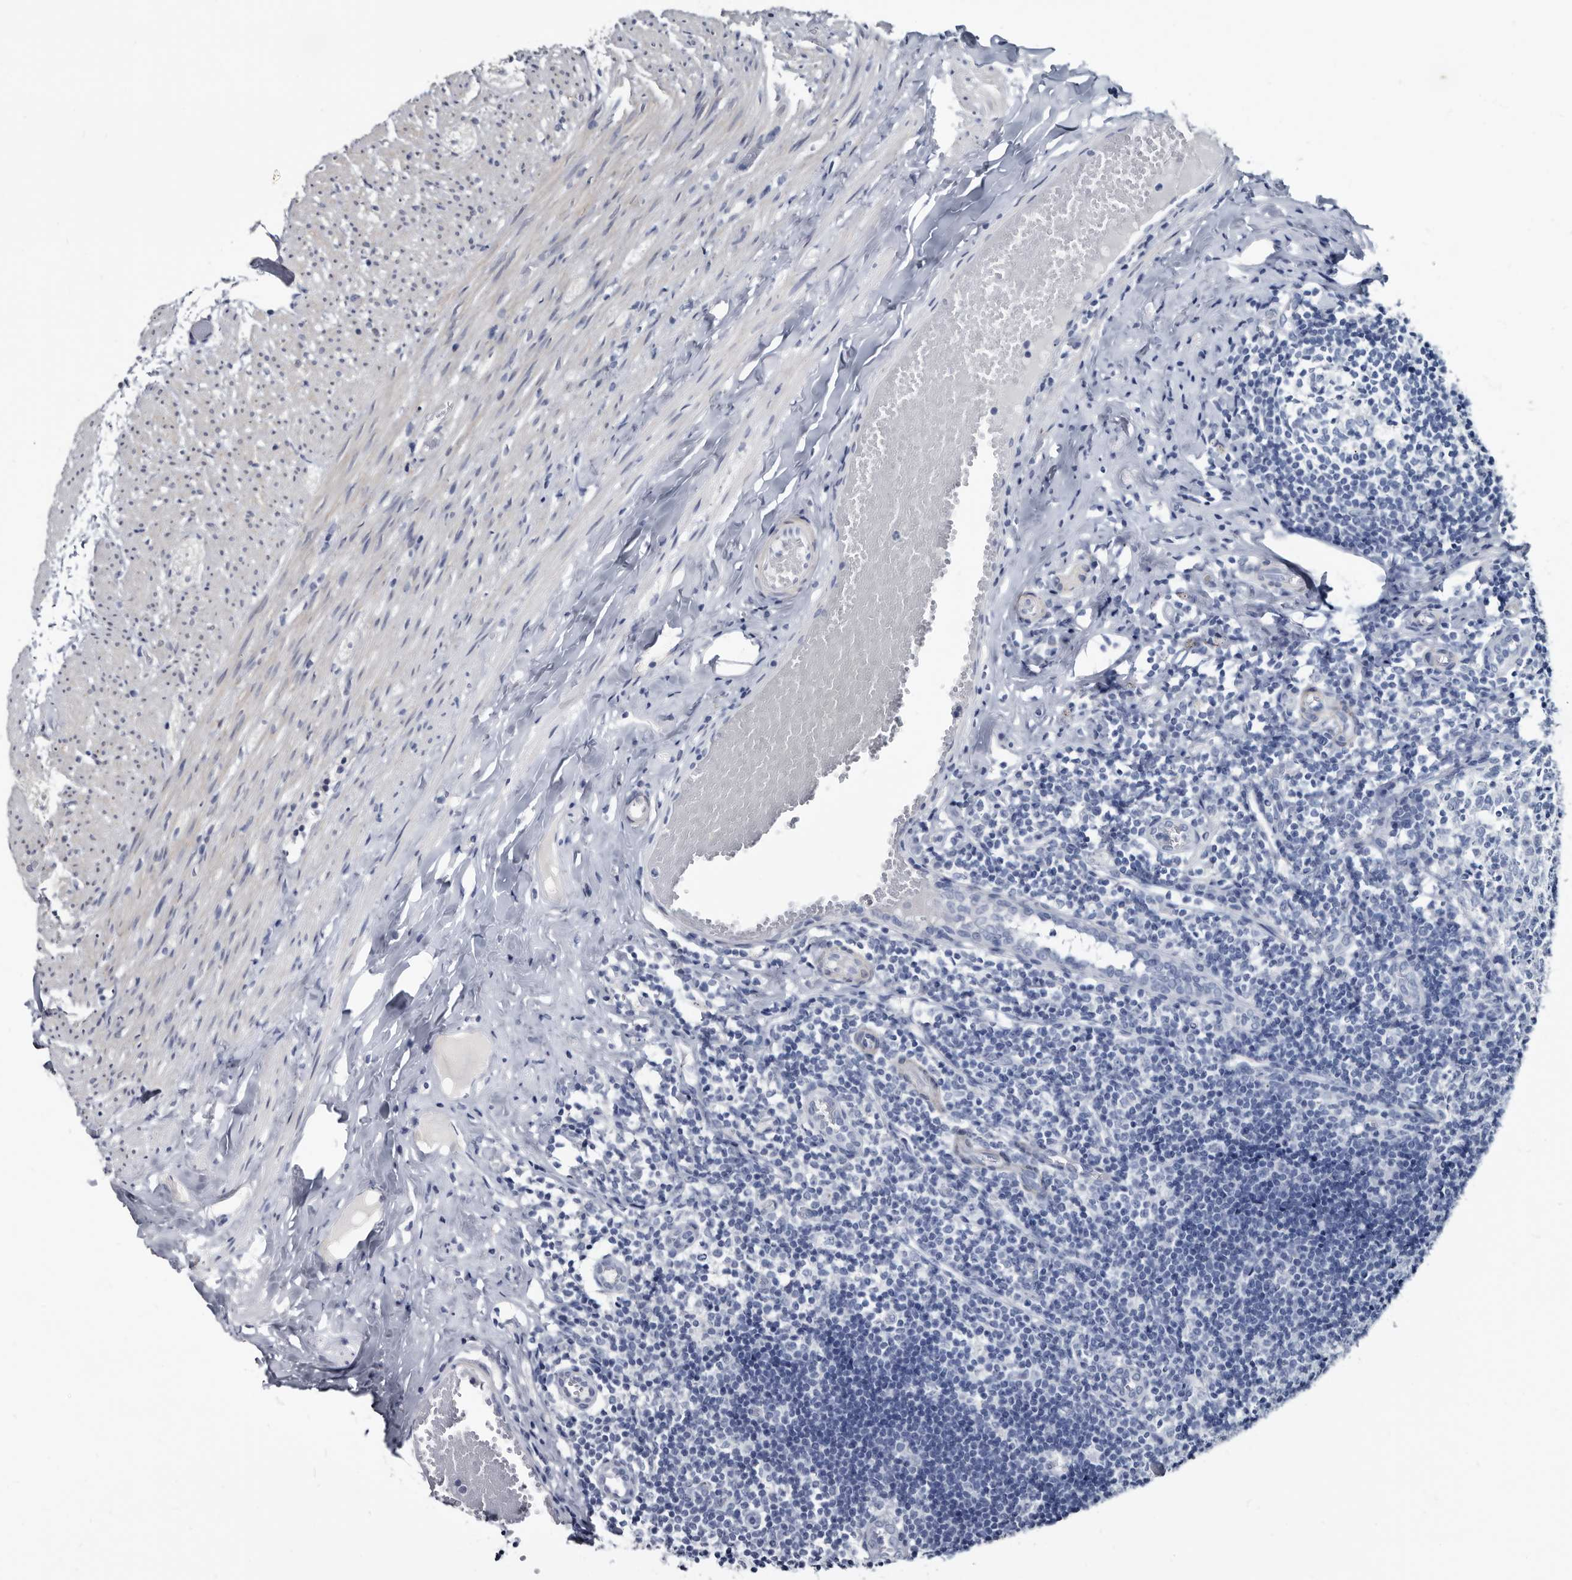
{"staining": {"intensity": "weak", "quantity": "<25%", "location": "cytoplasmic/membranous"}, "tissue": "appendix", "cell_type": "Glandular cells", "image_type": "normal", "snomed": [{"axis": "morphology", "description": "Normal tissue, NOS"}, {"axis": "topography", "description": "Appendix"}], "caption": "IHC photomicrograph of unremarkable human appendix stained for a protein (brown), which reveals no positivity in glandular cells.", "gene": "PRSS8", "patient": {"sex": "male", "age": 8}}